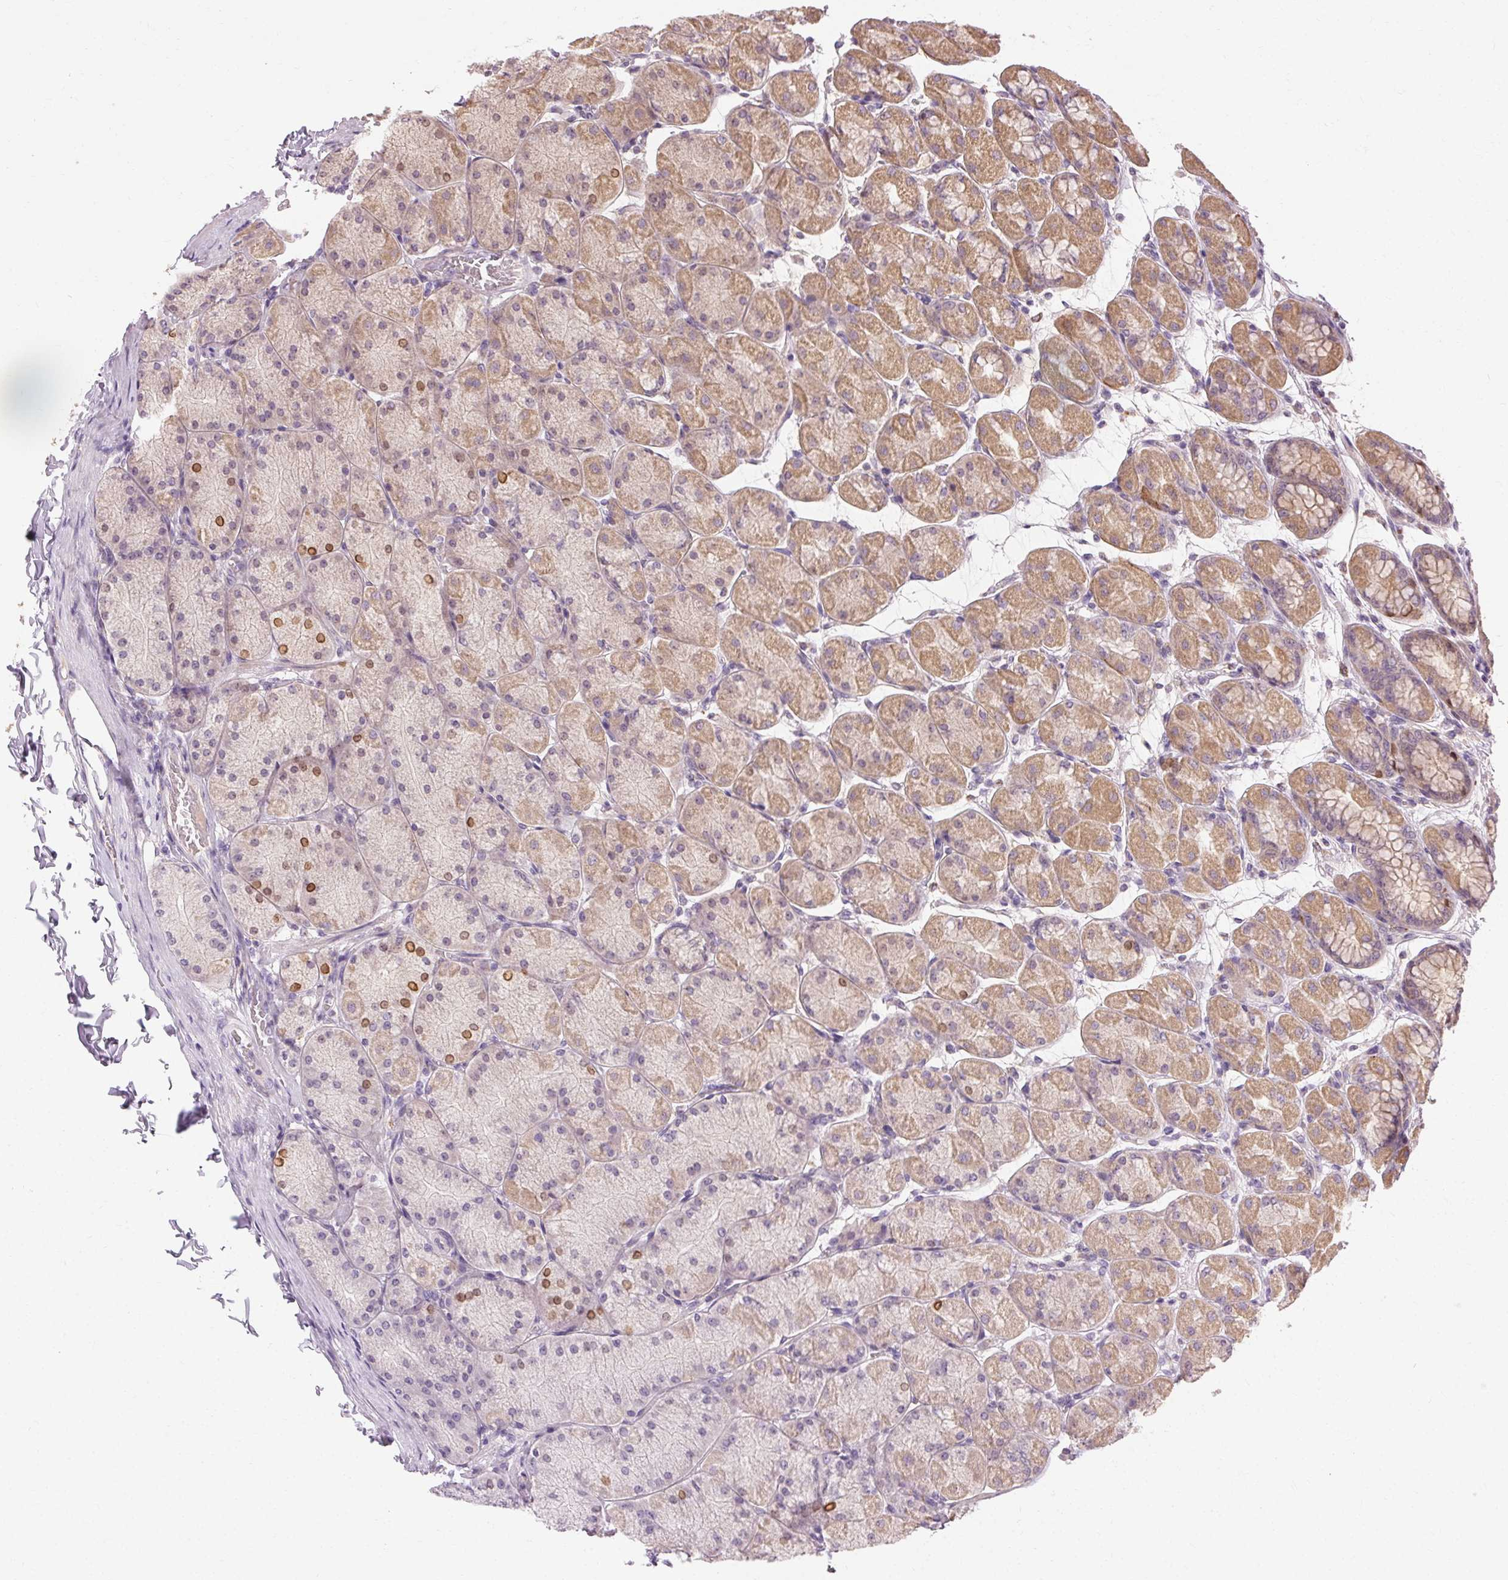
{"staining": {"intensity": "moderate", "quantity": "25%-75%", "location": "cytoplasmic/membranous"}, "tissue": "stomach", "cell_type": "Glandular cells", "image_type": "normal", "snomed": [{"axis": "morphology", "description": "Normal tissue, NOS"}, {"axis": "topography", "description": "Stomach, upper"}], "caption": "Immunohistochemical staining of unremarkable stomach shows 25%-75% levels of moderate cytoplasmic/membranous protein positivity in about 25%-75% of glandular cells. (IHC, brightfield microscopy, high magnification).", "gene": "REP15", "patient": {"sex": "female", "age": 56}}